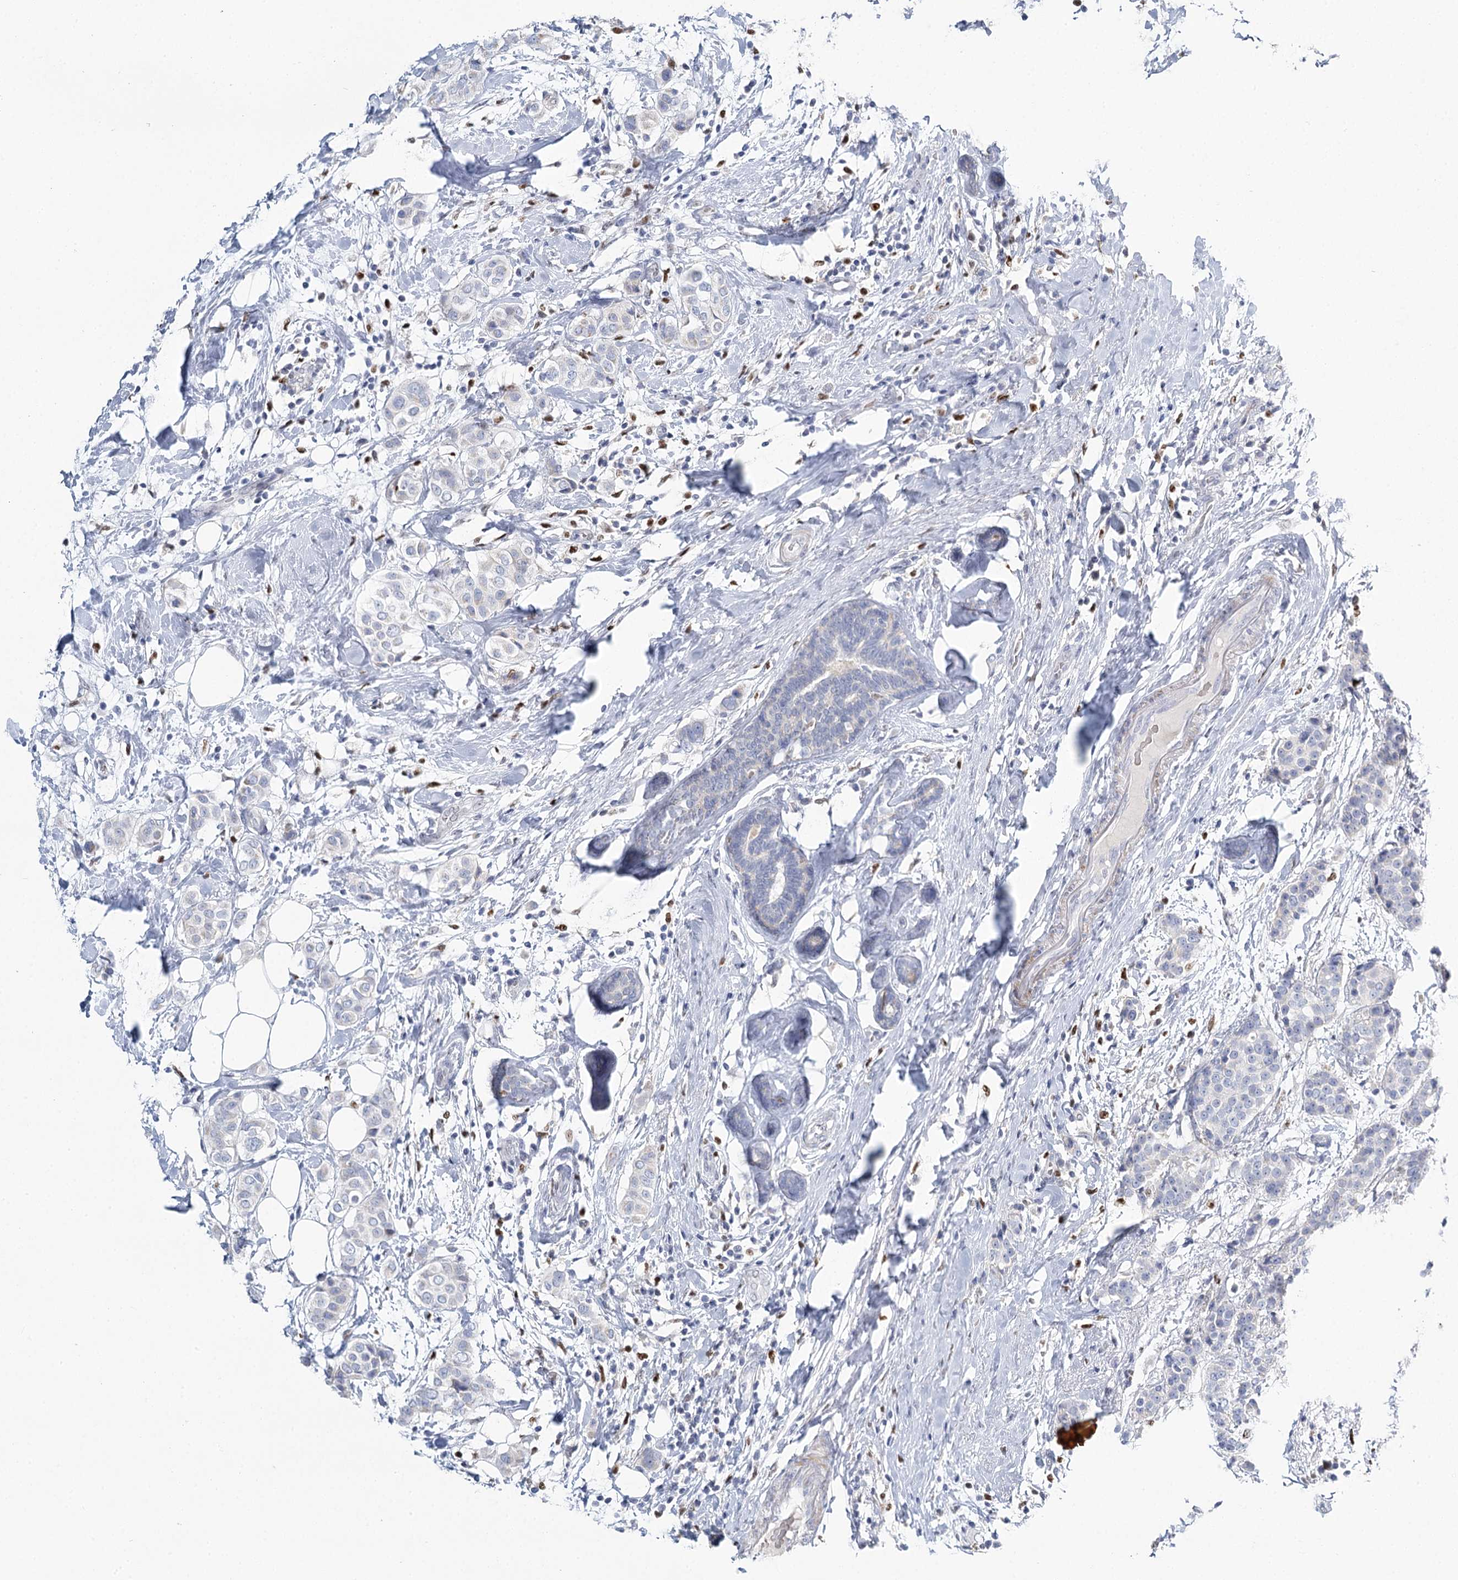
{"staining": {"intensity": "negative", "quantity": "none", "location": "none"}, "tissue": "breast cancer", "cell_type": "Tumor cells", "image_type": "cancer", "snomed": [{"axis": "morphology", "description": "Lobular carcinoma"}, {"axis": "topography", "description": "Breast"}], "caption": "Lobular carcinoma (breast) stained for a protein using IHC demonstrates no staining tumor cells.", "gene": "IGSF3", "patient": {"sex": "female", "age": 51}}